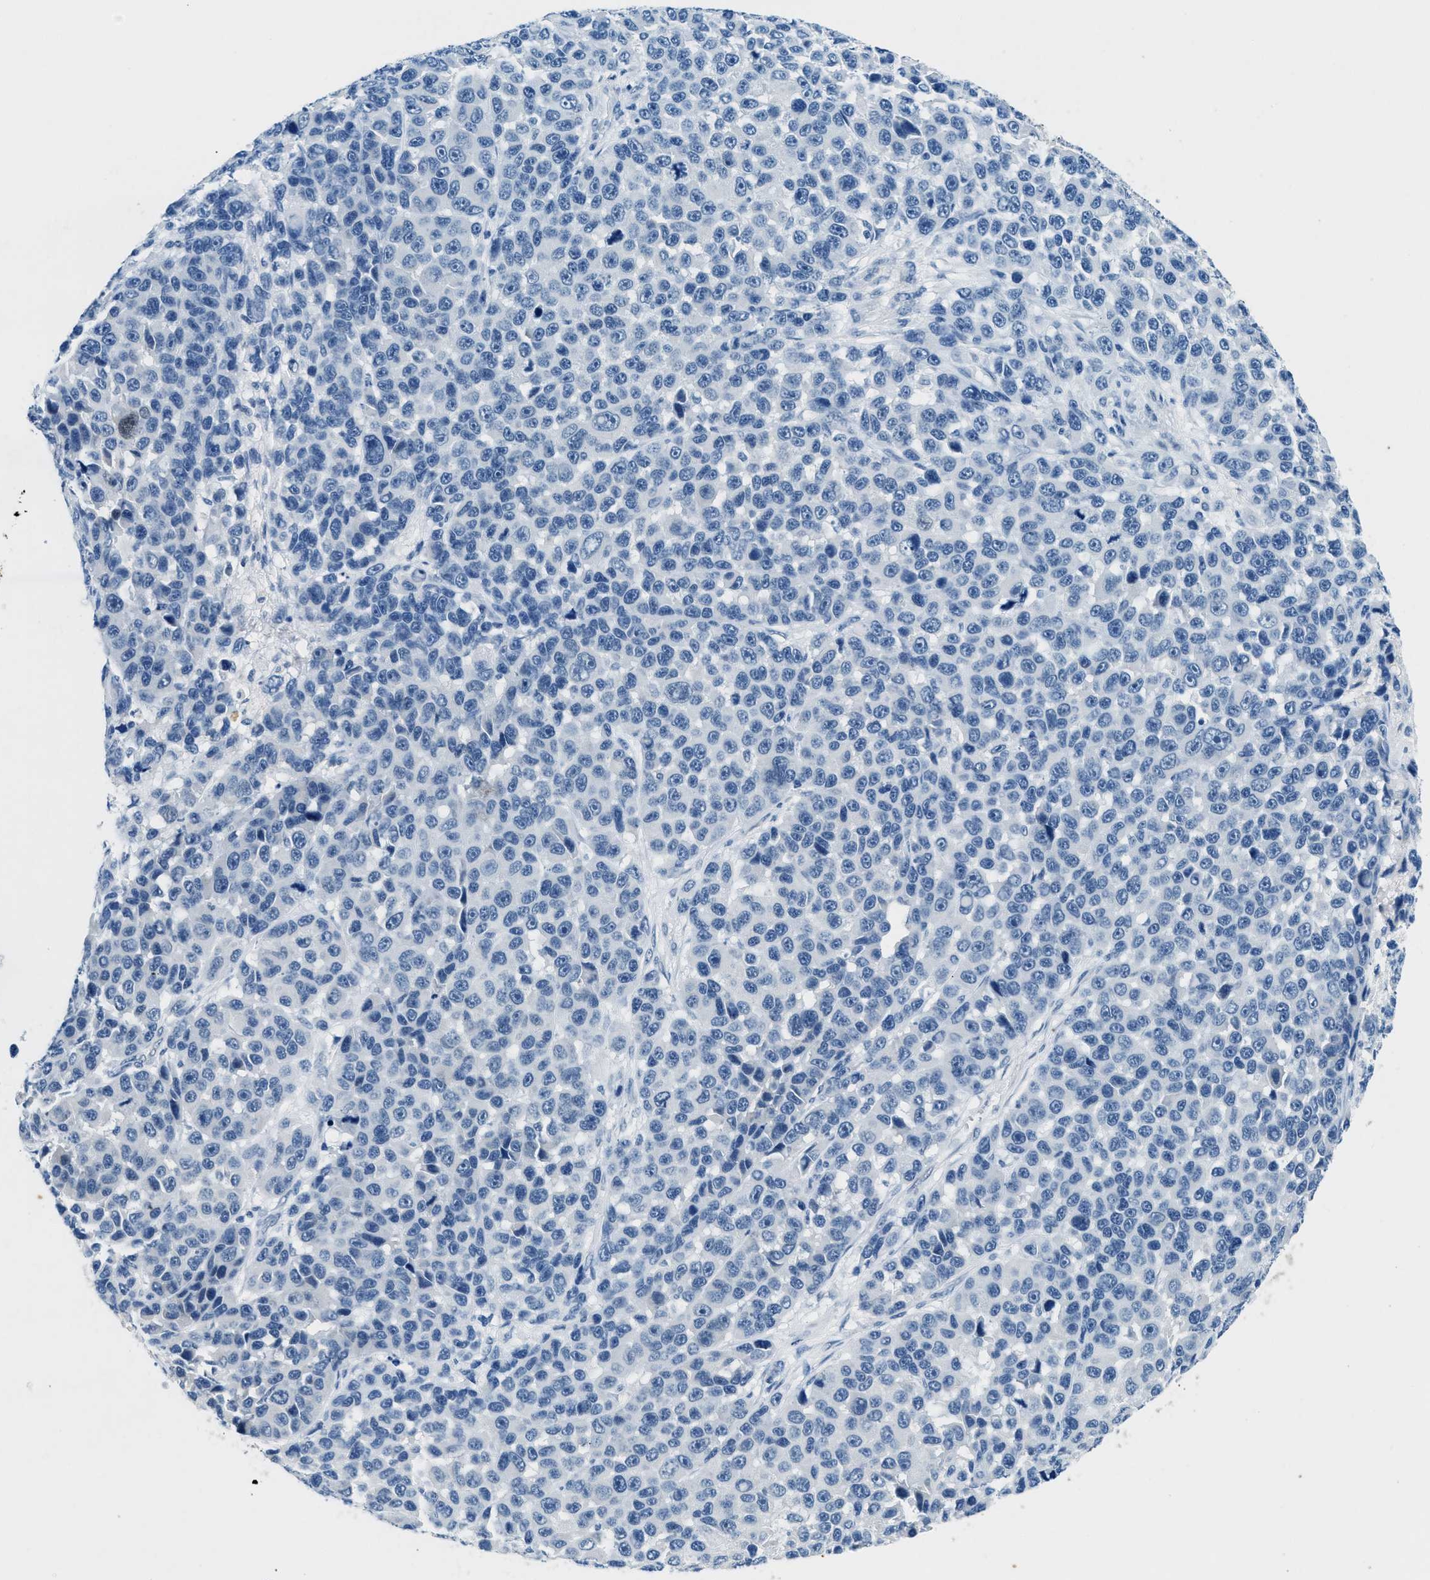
{"staining": {"intensity": "negative", "quantity": "none", "location": "none"}, "tissue": "melanoma", "cell_type": "Tumor cells", "image_type": "cancer", "snomed": [{"axis": "morphology", "description": "Malignant melanoma, NOS"}, {"axis": "topography", "description": "Skin"}], "caption": "Tumor cells are negative for brown protein staining in melanoma.", "gene": "CFAP20", "patient": {"sex": "male", "age": 53}}